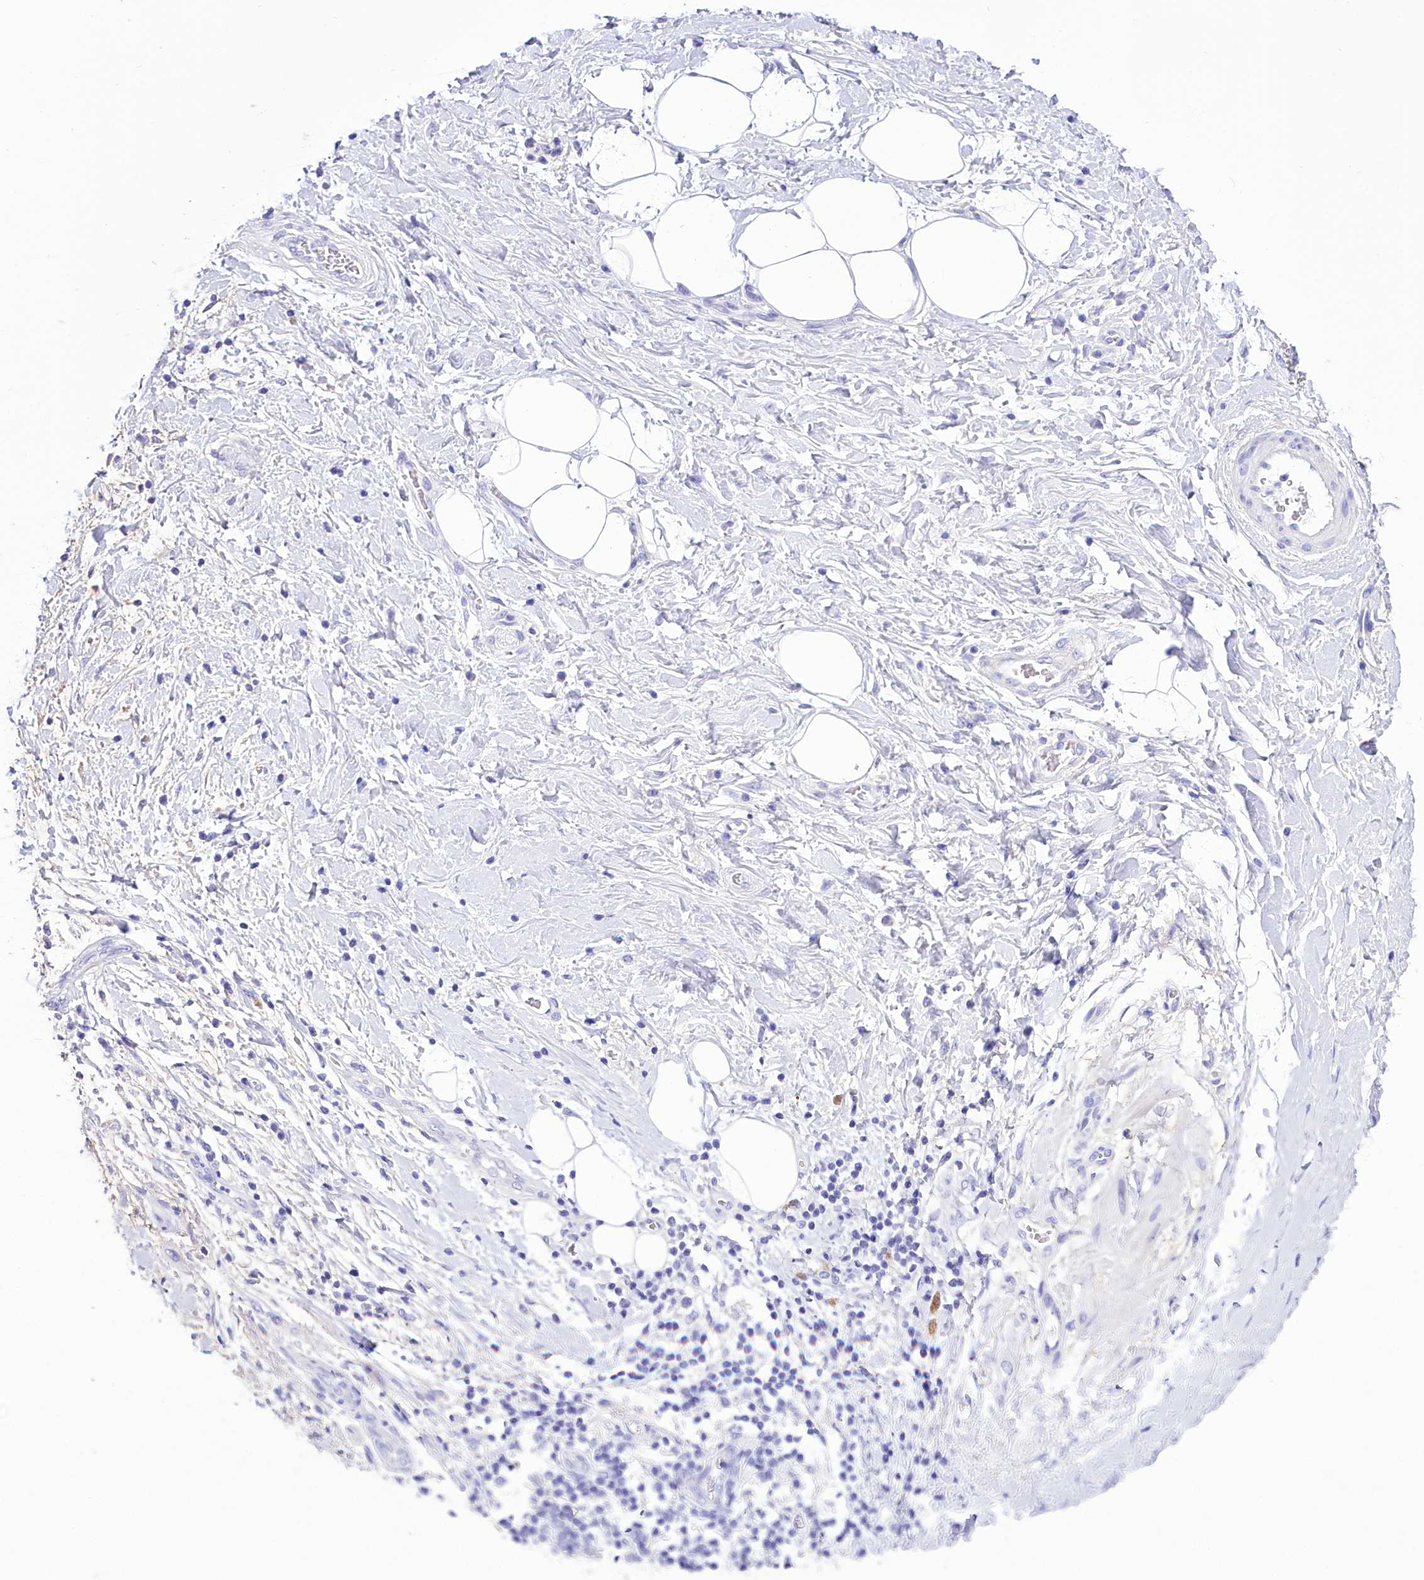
{"staining": {"intensity": "negative", "quantity": "none", "location": "none"}, "tissue": "adipose tissue", "cell_type": "Adipocytes", "image_type": "normal", "snomed": [{"axis": "morphology", "description": "Normal tissue, NOS"}, {"axis": "morphology", "description": "Adenocarcinoma, NOS"}, {"axis": "topography", "description": "Pancreas"}, {"axis": "topography", "description": "Peripheral nerve tissue"}], "caption": "Adipose tissue stained for a protein using IHC shows no expression adipocytes.", "gene": "TTC36", "patient": {"sex": "male", "age": 59}}